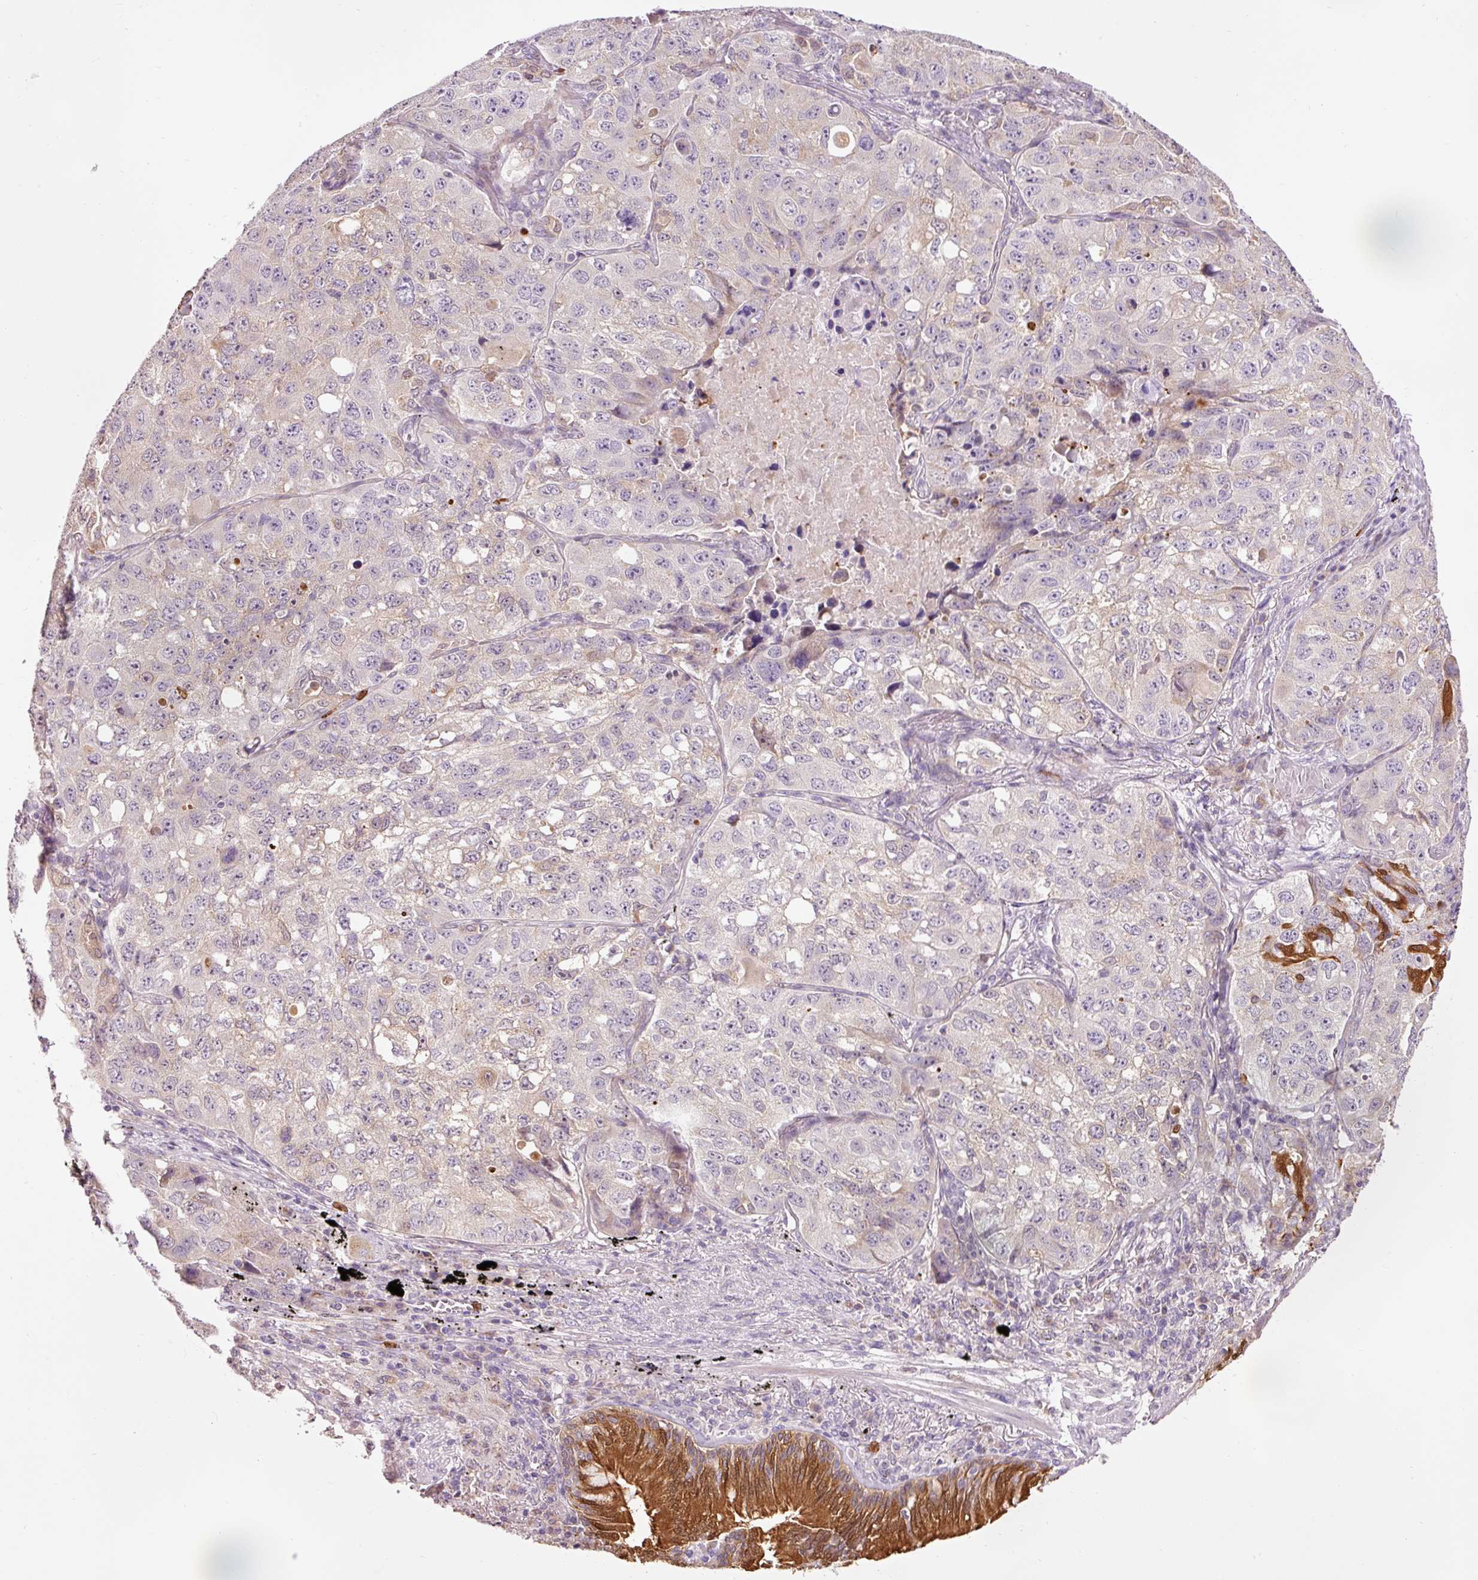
{"staining": {"intensity": "weak", "quantity": "<25%", "location": "cytoplasmic/membranous"}, "tissue": "lung cancer", "cell_type": "Tumor cells", "image_type": "cancer", "snomed": [{"axis": "morphology", "description": "Squamous cell carcinoma, NOS"}, {"axis": "topography", "description": "Lung"}], "caption": "A histopathology image of human squamous cell carcinoma (lung) is negative for staining in tumor cells.", "gene": "PRDX5", "patient": {"sex": "male", "age": 60}}